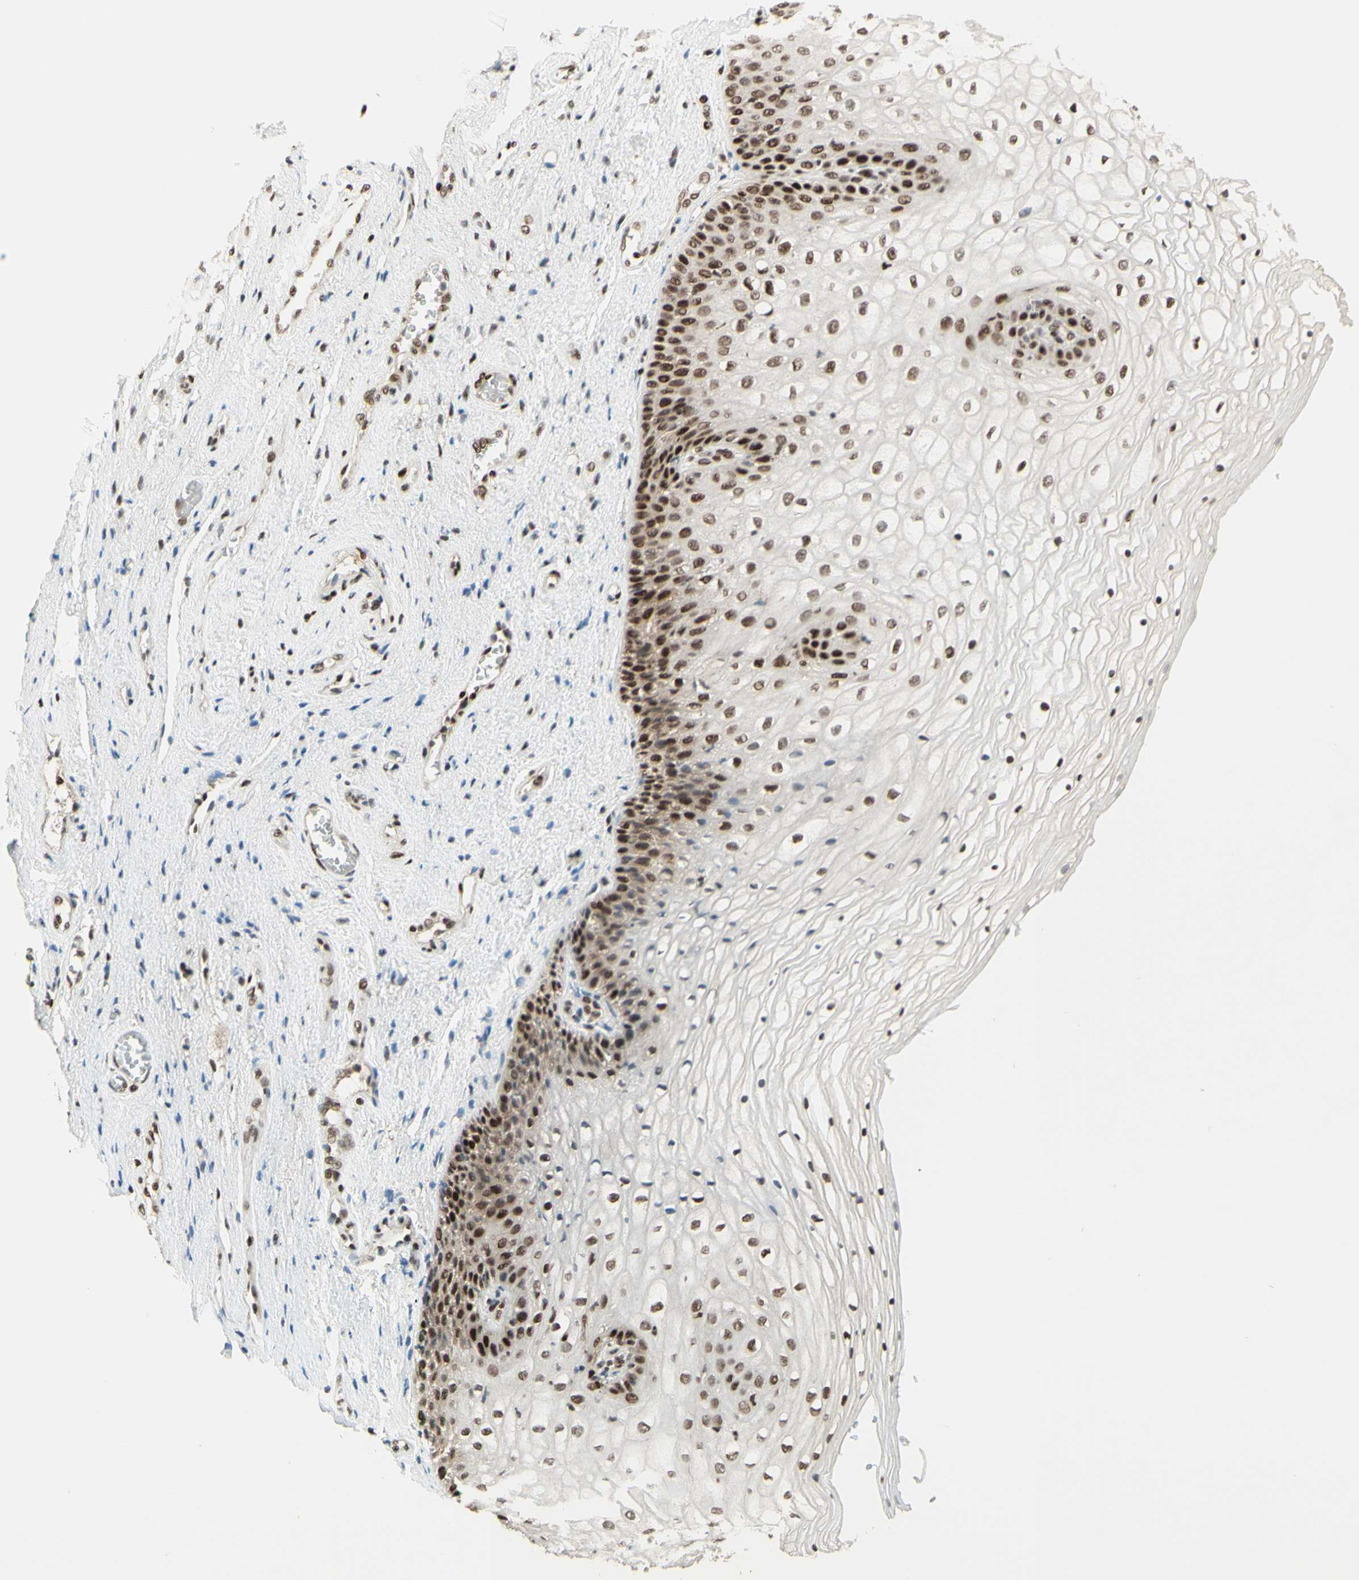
{"staining": {"intensity": "strong", "quantity": ">75%", "location": "nuclear"}, "tissue": "vagina", "cell_type": "Squamous epithelial cells", "image_type": "normal", "snomed": [{"axis": "morphology", "description": "Normal tissue, NOS"}, {"axis": "topography", "description": "Vagina"}], "caption": "High-magnification brightfield microscopy of normal vagina stained with DAB (3,3'-diaminobenzidine) (brown) and counterstained with hematoxylin (blue). squamous epithelial cells exhibit strong nuclear expression is seen in about>75% of cells. (DAB IHC with brightfield microscopy, high magnification).", "gene": "NR3C1", "patient": {"sex": "female", "age": 34}}